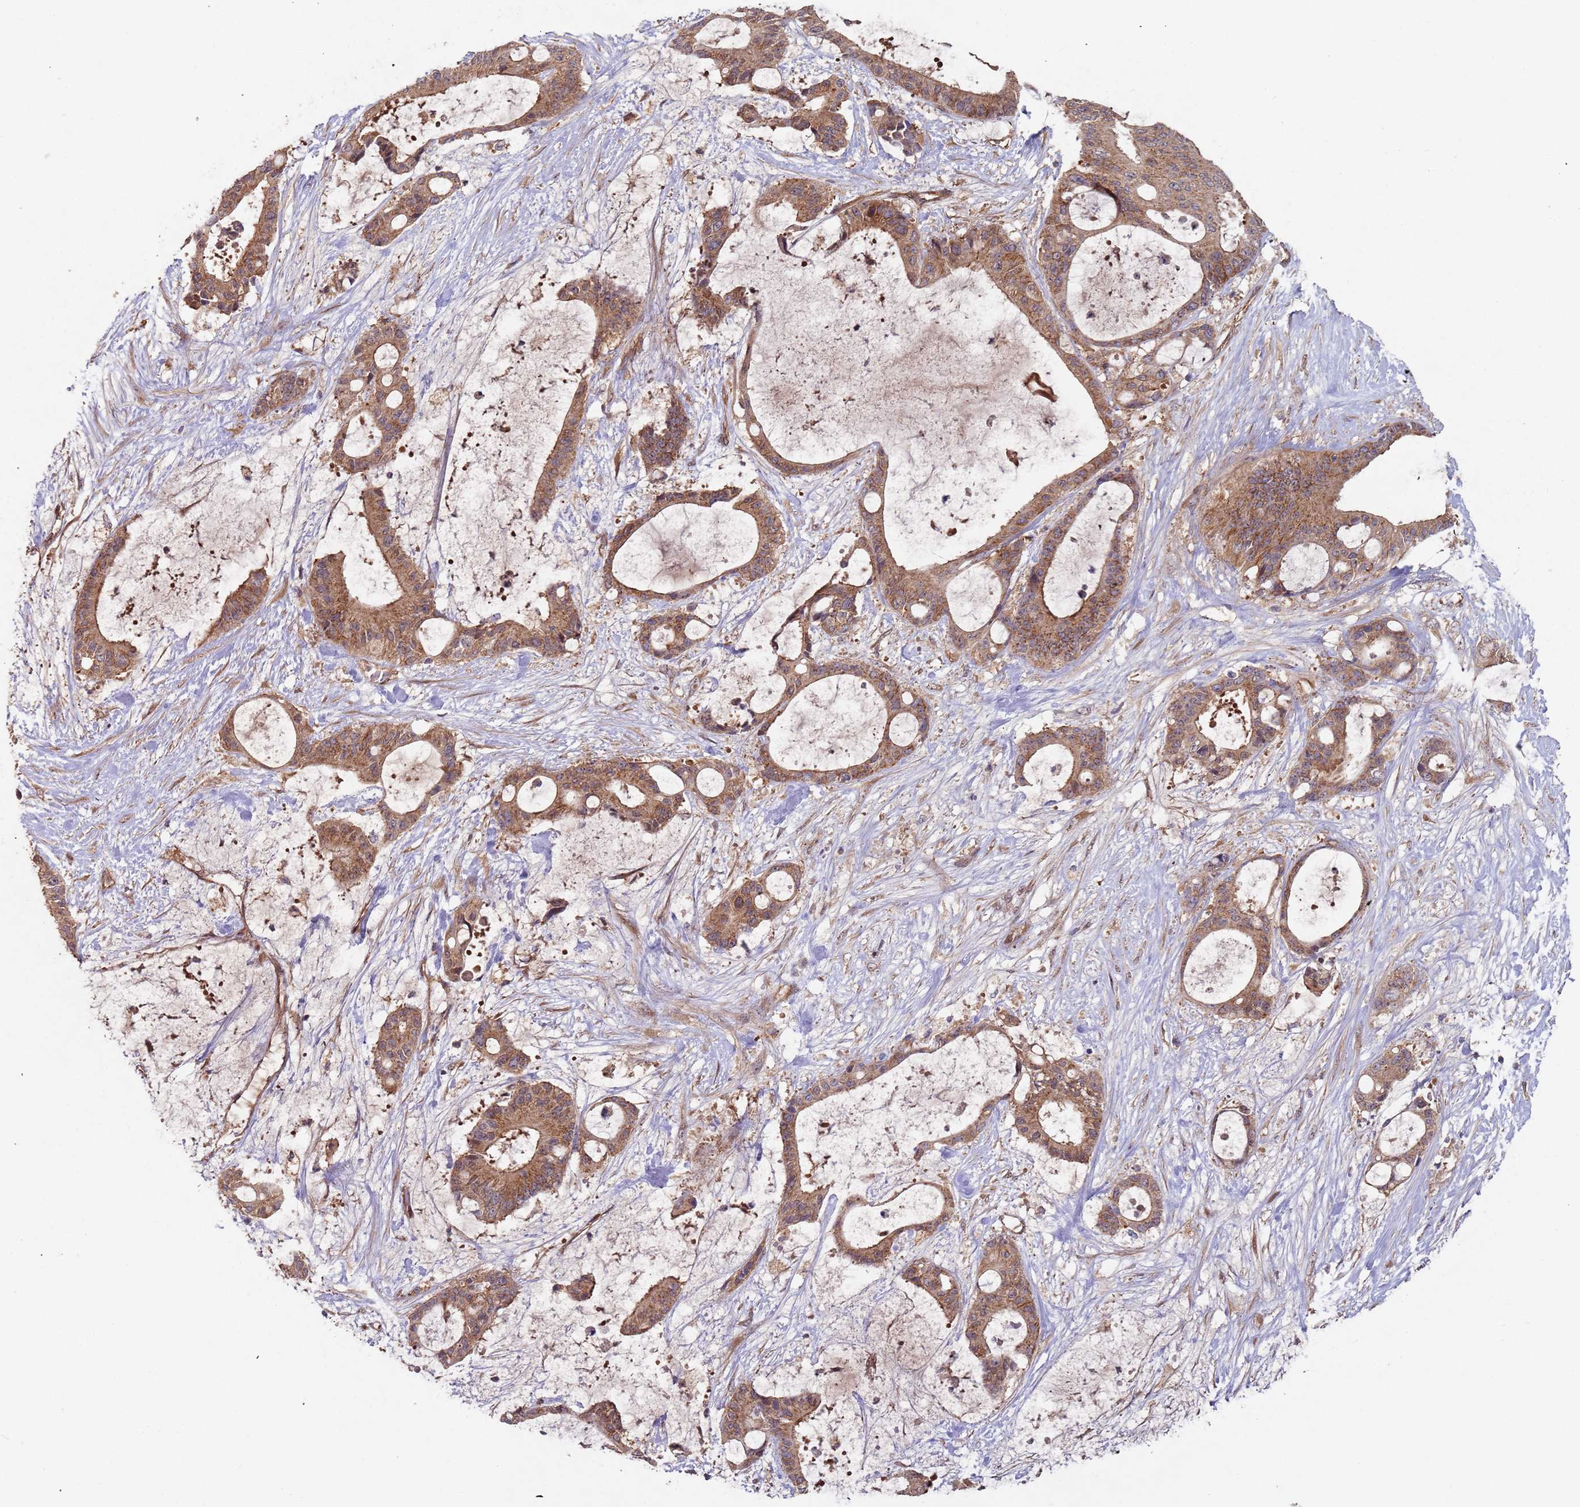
{"staining": {"intensity": "moderate", "quantity": ">75%", "location": "cytoplasmic/membranous"}, "tissue": "liver cancer", "cell_type": "Tumor cells", "image_type": "cancer", "snomed": [{"axis": "morphology", "description": "Normal tissue, NOS"}, {"axis": "morphology", "description": "Cholangiocarcinoma"}, {"axis": "topography", "description": "Liver"}, {"axis": "topography", "description": "Peripheral nerve tissue"}], "caption": "Immunohistochemical staining of liver cholangiocarcinoma shows medium levels of moderate cytoplasmic/membranous positivity in about >75% of tumor cells.", "gene": "KANSL1L", "patient": {"sex": "female", "age": 73}}